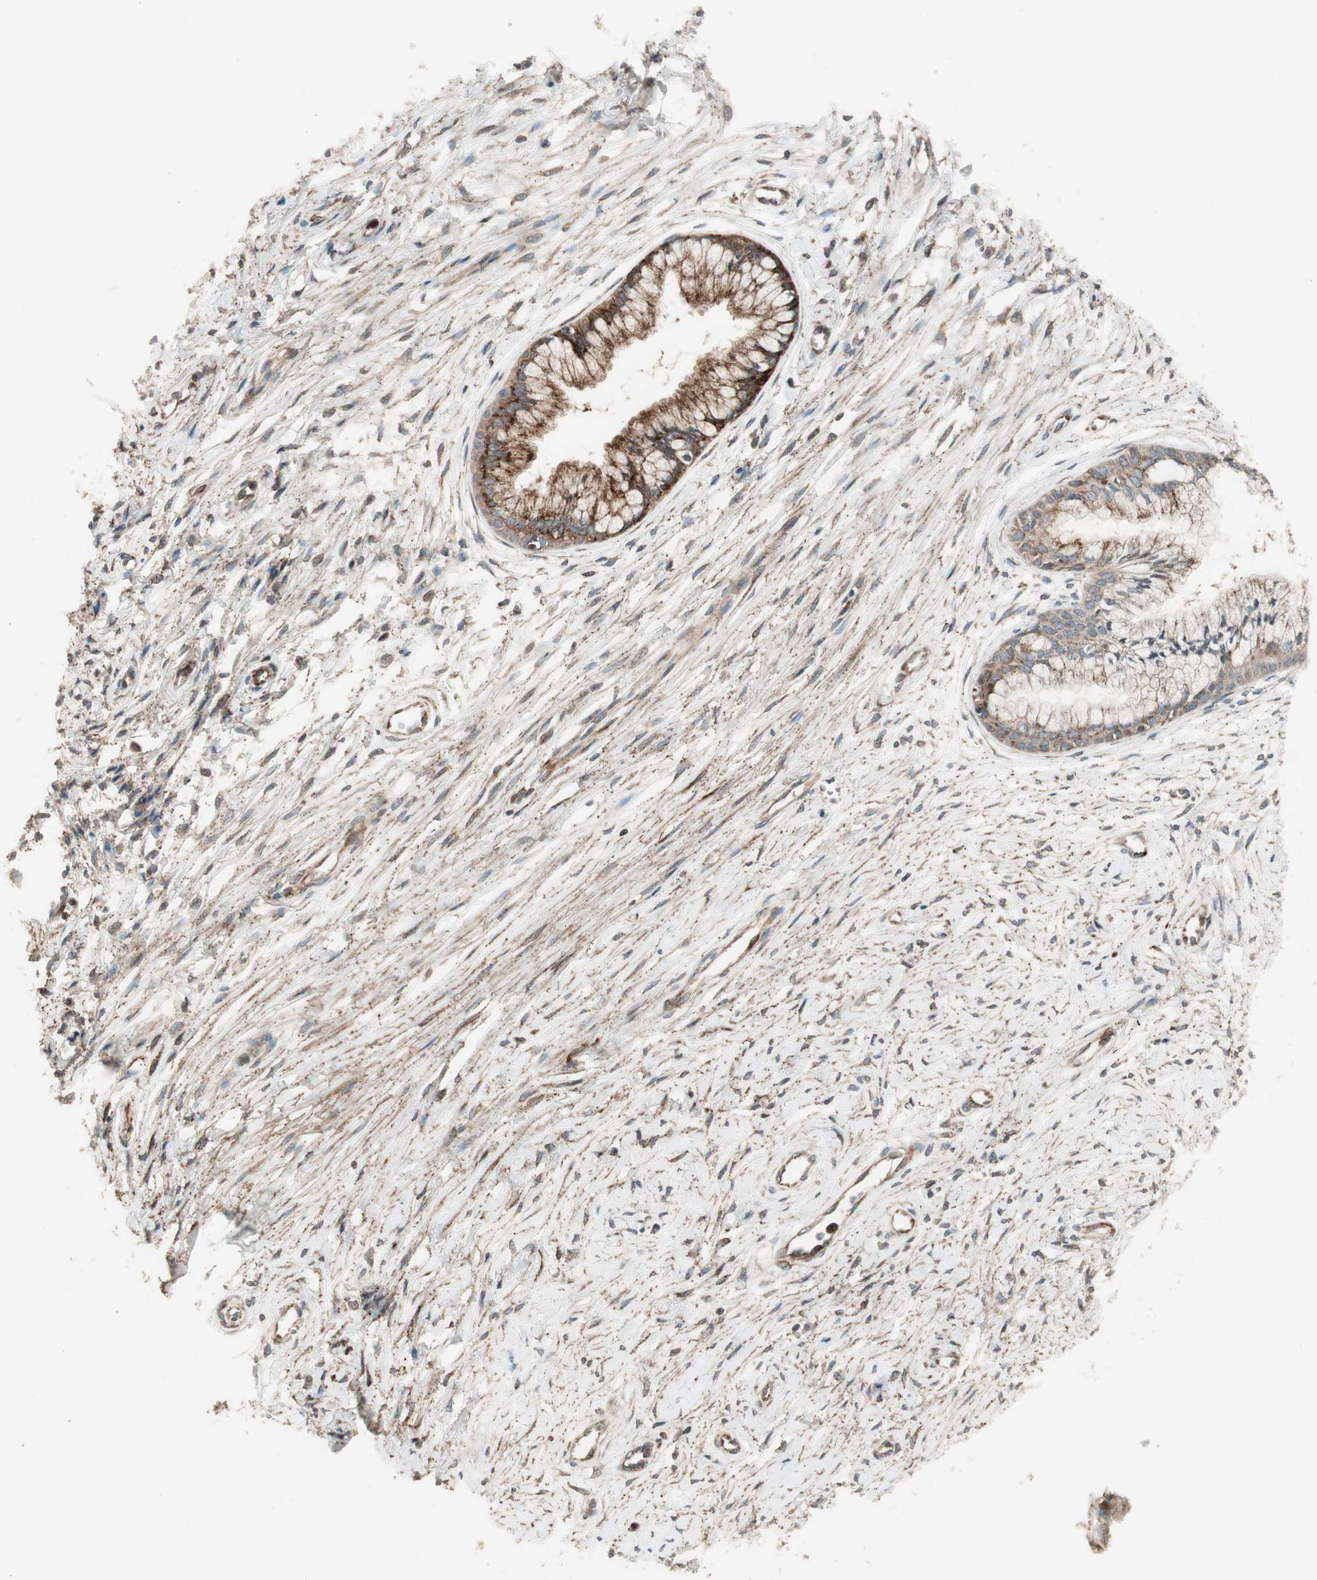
{"staining": {"intensity": "strong", "quantity": "25%-75%", "location": "cytoplasmic/membranous"}, "tissue": "cervix", "cell_type": "Glandular cells", "image_type": "normal", "snomed": [{"axis": "morphology", "description": "Normal tissue, NOS"}, {"axis": "topography", "description": "Cervix"}], "caption": "Glandular cells show high levels of strong cytoplasmic/membranous expression in approximately 25%-75% of cells in unremarkable human cervix. The staining was performed using DAB (3,3'-diaminobenzidine) to visualize the protein expression in brown, while the nuclei were stained in blue with hematoxylin (Magnification: 20x).", "gene": "PPP2R5E", "patient": {"sex": "female", "age": 39}}